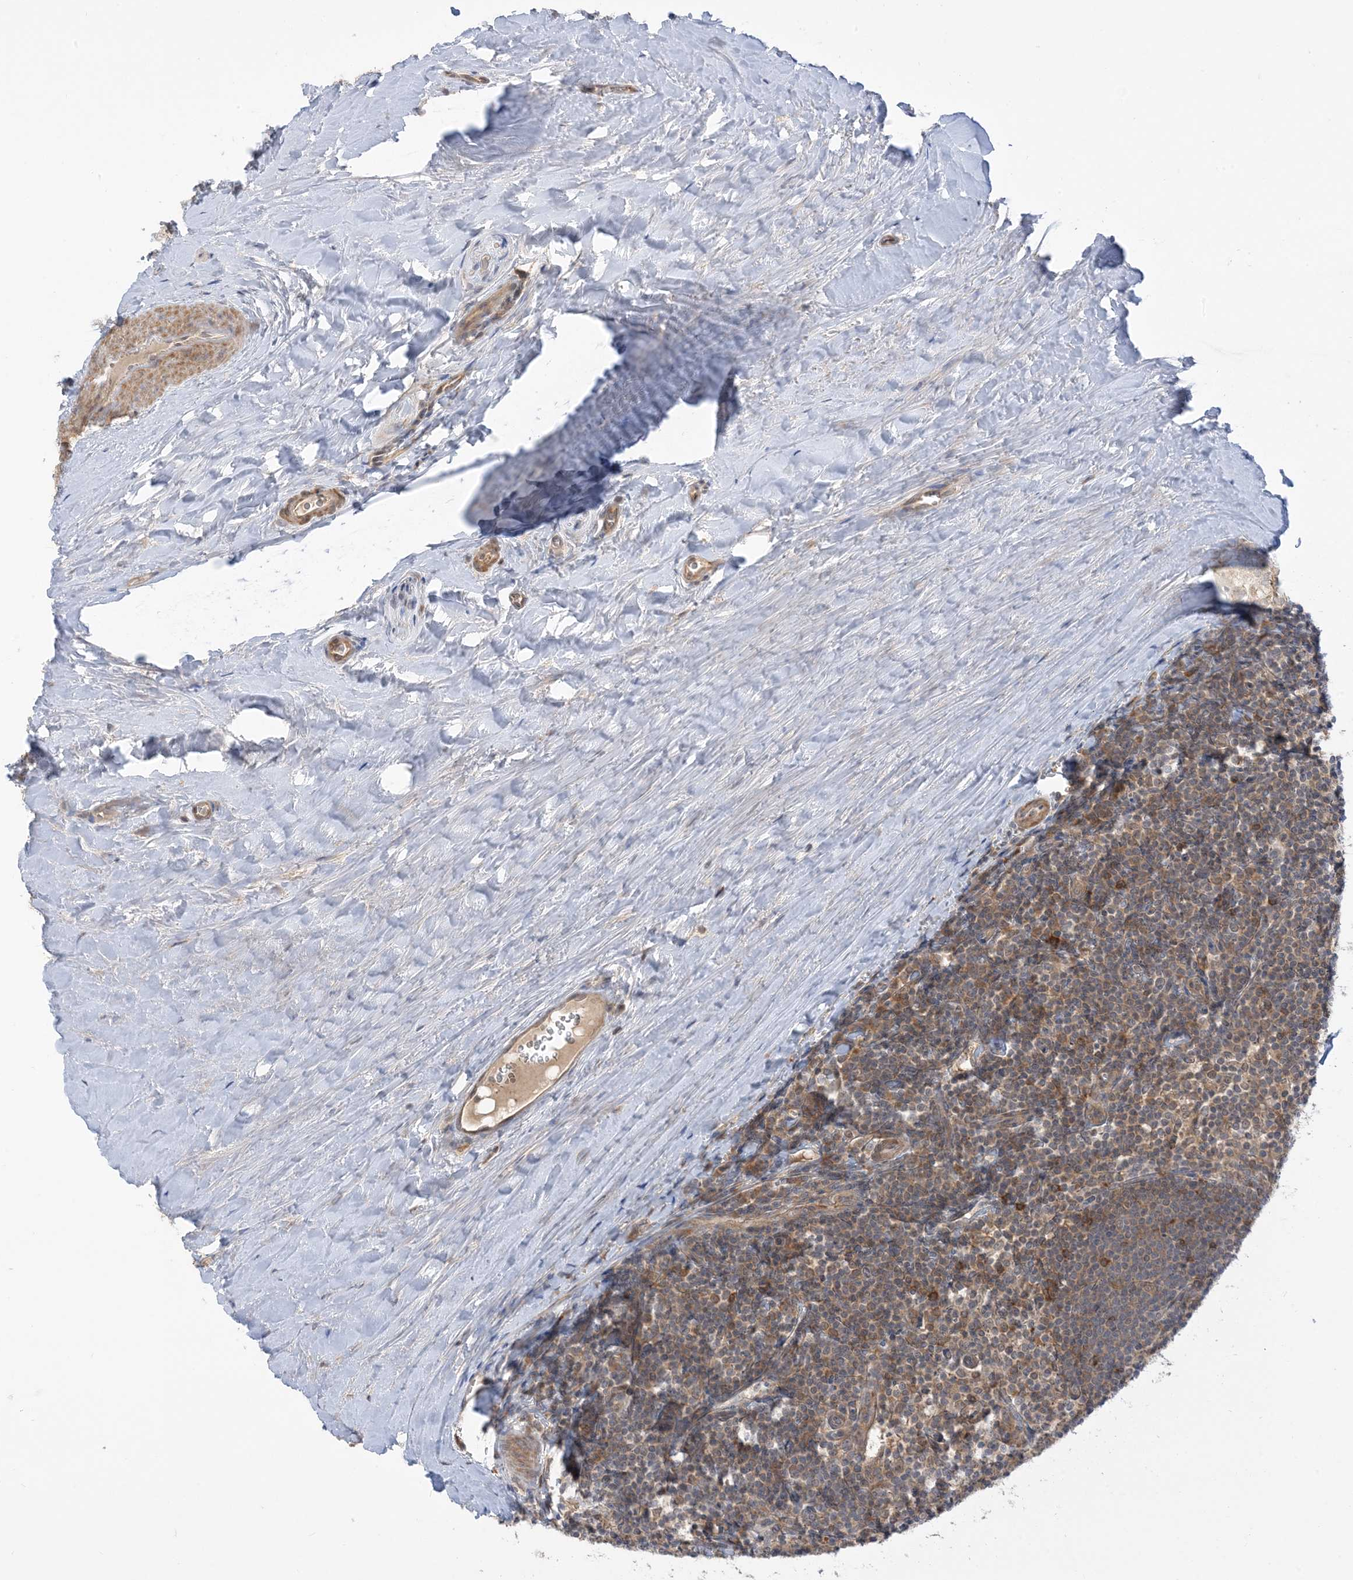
{"staining": {"intensity": "moderate", "quantity": ">75%", "location": "cytoplasmic/membranous"}, "tissue": "tonsil", "cell_type": "Germinal center cells", "image_type": "normal", "snomed": [{"axis": "morphology", "description": "Normal tissue, NOS"}, {"axis": "topography", "description": "Tonsil"}], "caption": "High-power microscopy captured an IHC photomicrograph of benign tonsil, revealing moderate cytoplasmic/membranous staining in about >75% of germinal center cells.", "gene": "WDR26", "patient": {"sex": "male", "age": 27}}